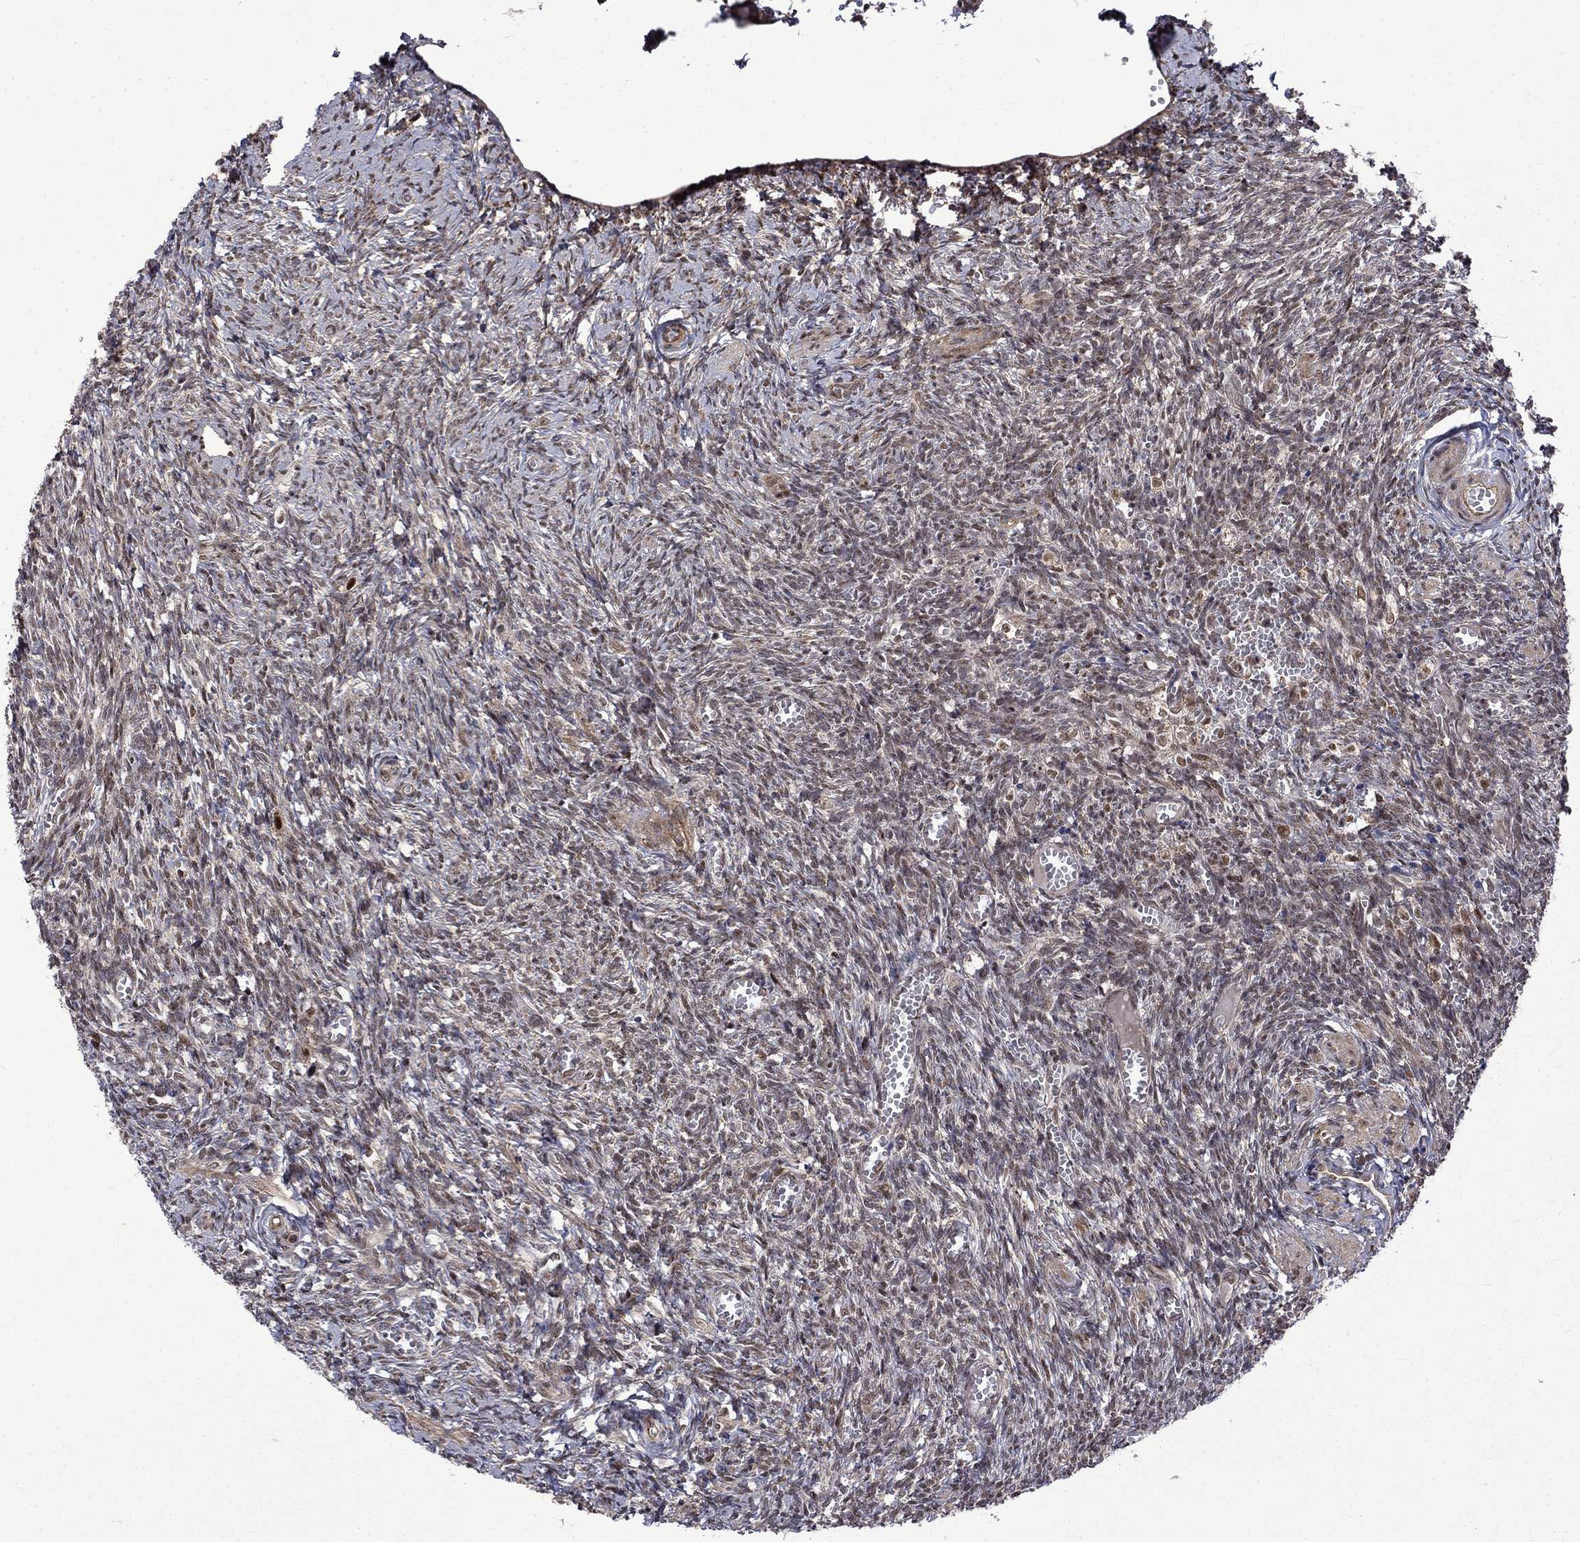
{"staining": {"intensity": "negative", "quantity": "none", "location": "none"}, "tissue": "ovary", "cell_type": "Ovarian stroma cells", "image_type": "normal", "snomed": [{"axis": "morphology", "description": "Normal tissue, NOS"}, {"axis": "topography", "description": "Ovary"}], "caption": "This is an immunohistochemistry (IHC) image of normal ovary. There is no expression in ovarian stroma cells.", "gene": "KPNA3", "patient": {"sex": "female", "age": 43}}